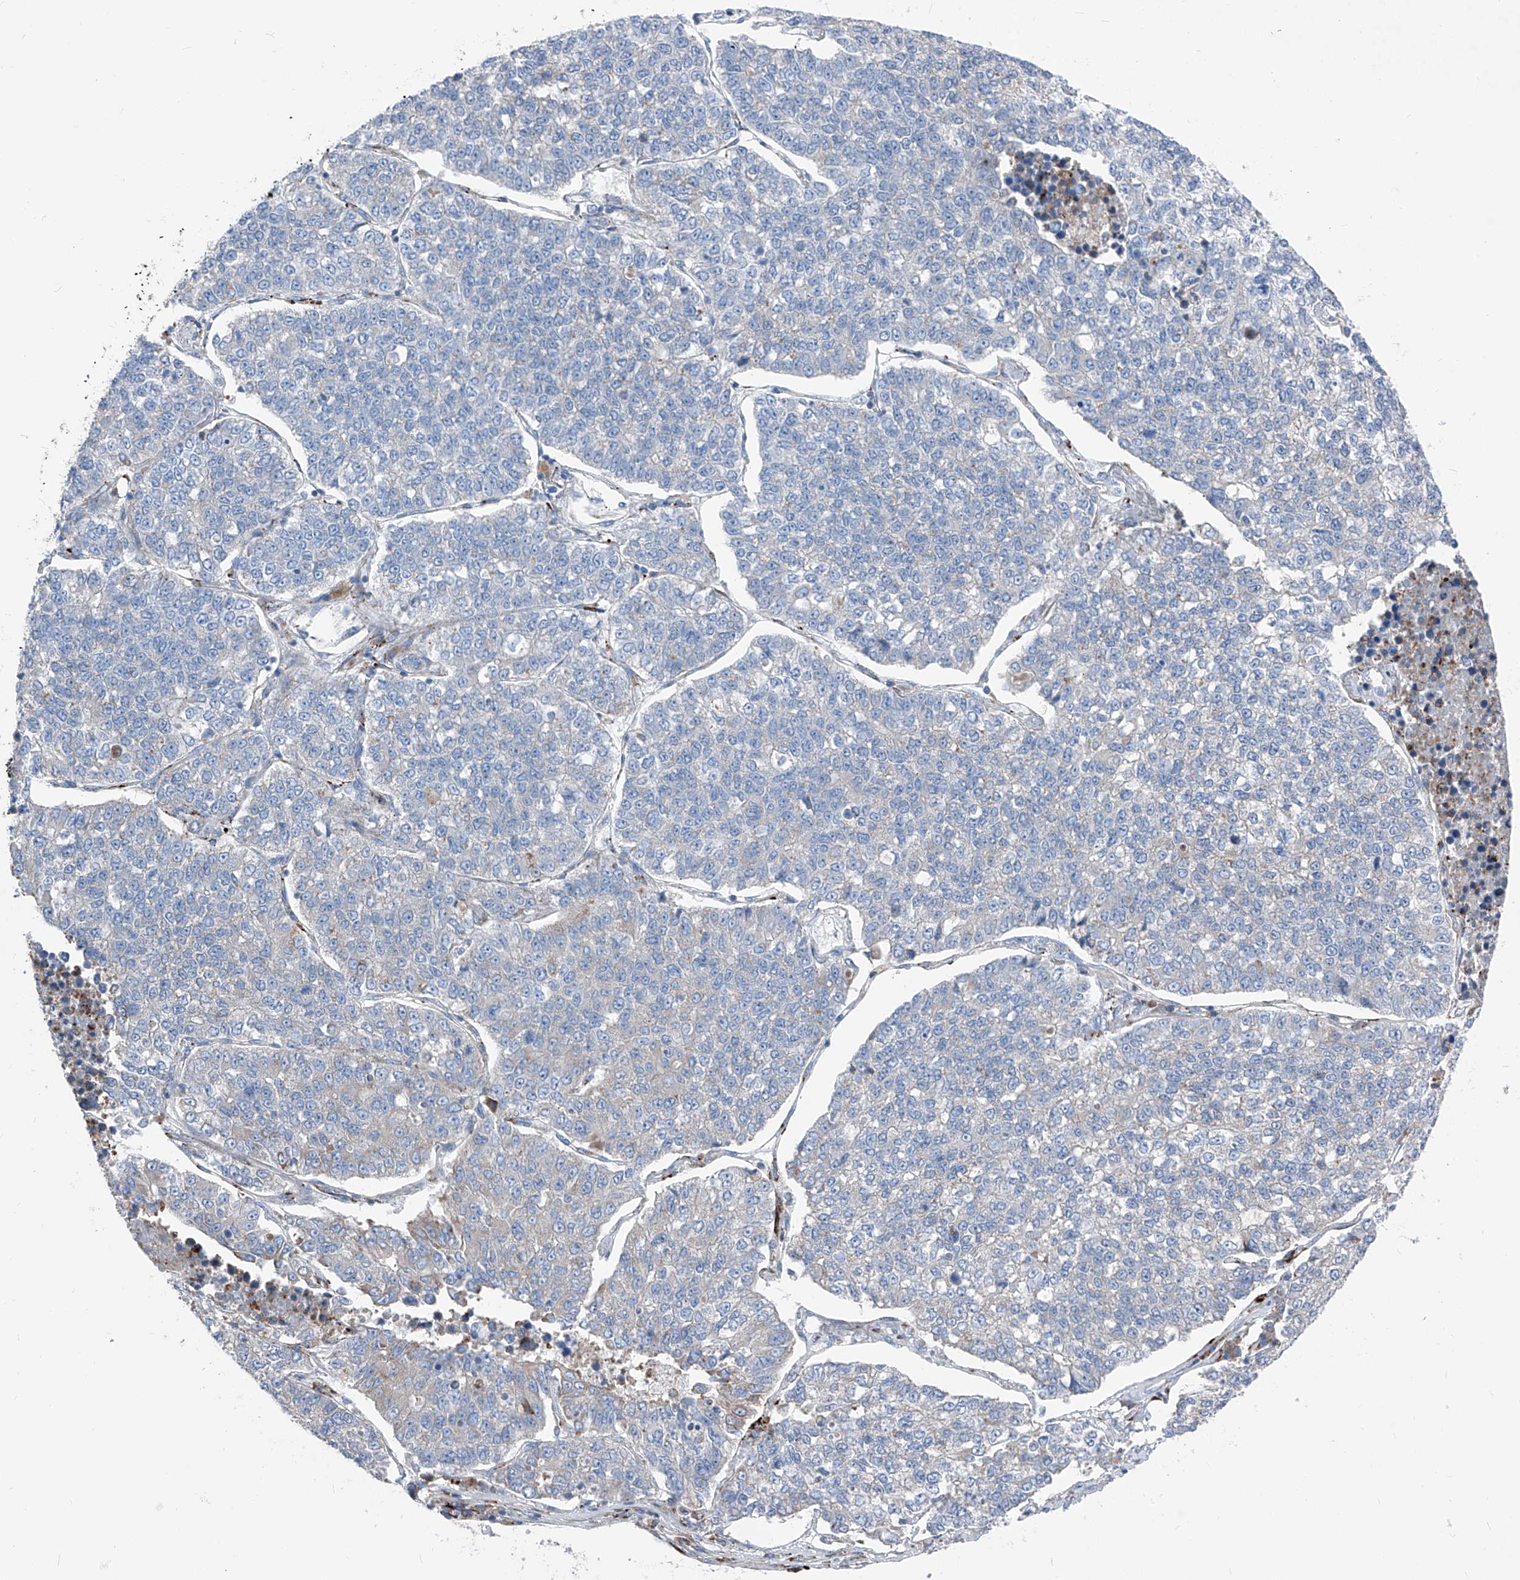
{"staining": {"intensity": "negative", "quantity": "none", "location": "none"}, "tissue": "lung cancer", "cell_type": "Tumor cells", "image_type": "cancer", "snomed": [{"axis": "morphology", "description": "Adenocarcinoma, NOS"}, {"axis": "topography", "description": "Lung"}], "caption": "Immunohistochemistry (IHC) of lung adenocarcinoma exhibits no positivity in tumor cells. (DAB (3,3'-diaminobenzidine) immunohistochemistry (IHC), high magnification).", "gene": "IFI27", "patient": {"sex": "male", "age": 49}}